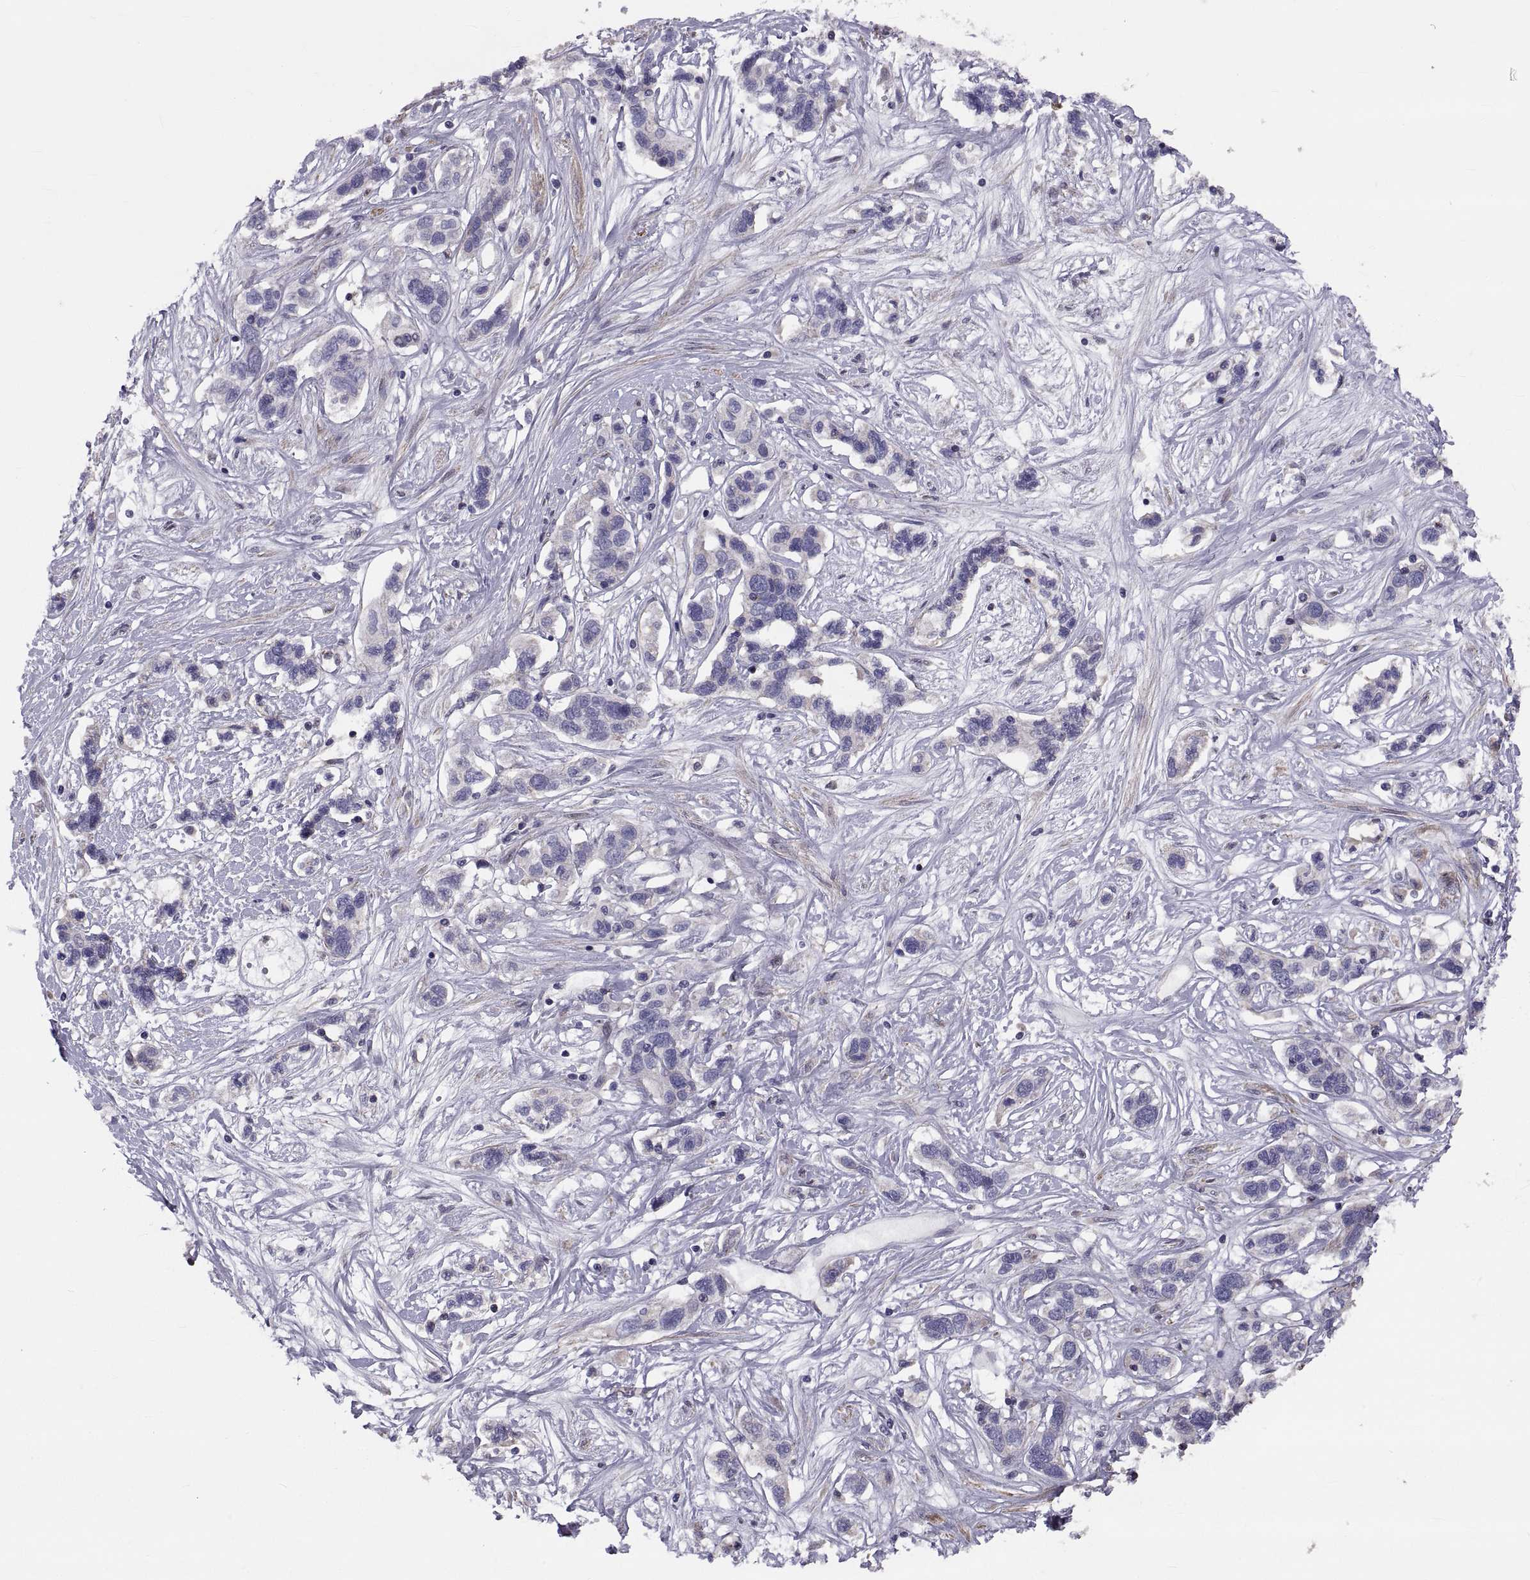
{"staining": {"intensity": "negative", "quantity": "none", "location": "none"}, "tissue": "liver cancer", "cell_type": "Tumor cells", "image_type": "cancer", "snomed": [{"axis": "morphology", "description": "Adenocarcinoma, NOS"}, {"axis": "morphology", "description": "Cholangiocarcinoma"}, {"axis": "topography", "description": "Liver"}], "caption": "An image of human adenocarcinoma (liver) is negative for staining in tumor cells. The staining was performed using DAB to visualize the protein expression in brown, while the nuclei were stained in blue with hematoxylin (Magnification: 20x).", "gene": "ANO1", "patient": {"sex": "male", "age": 64}}